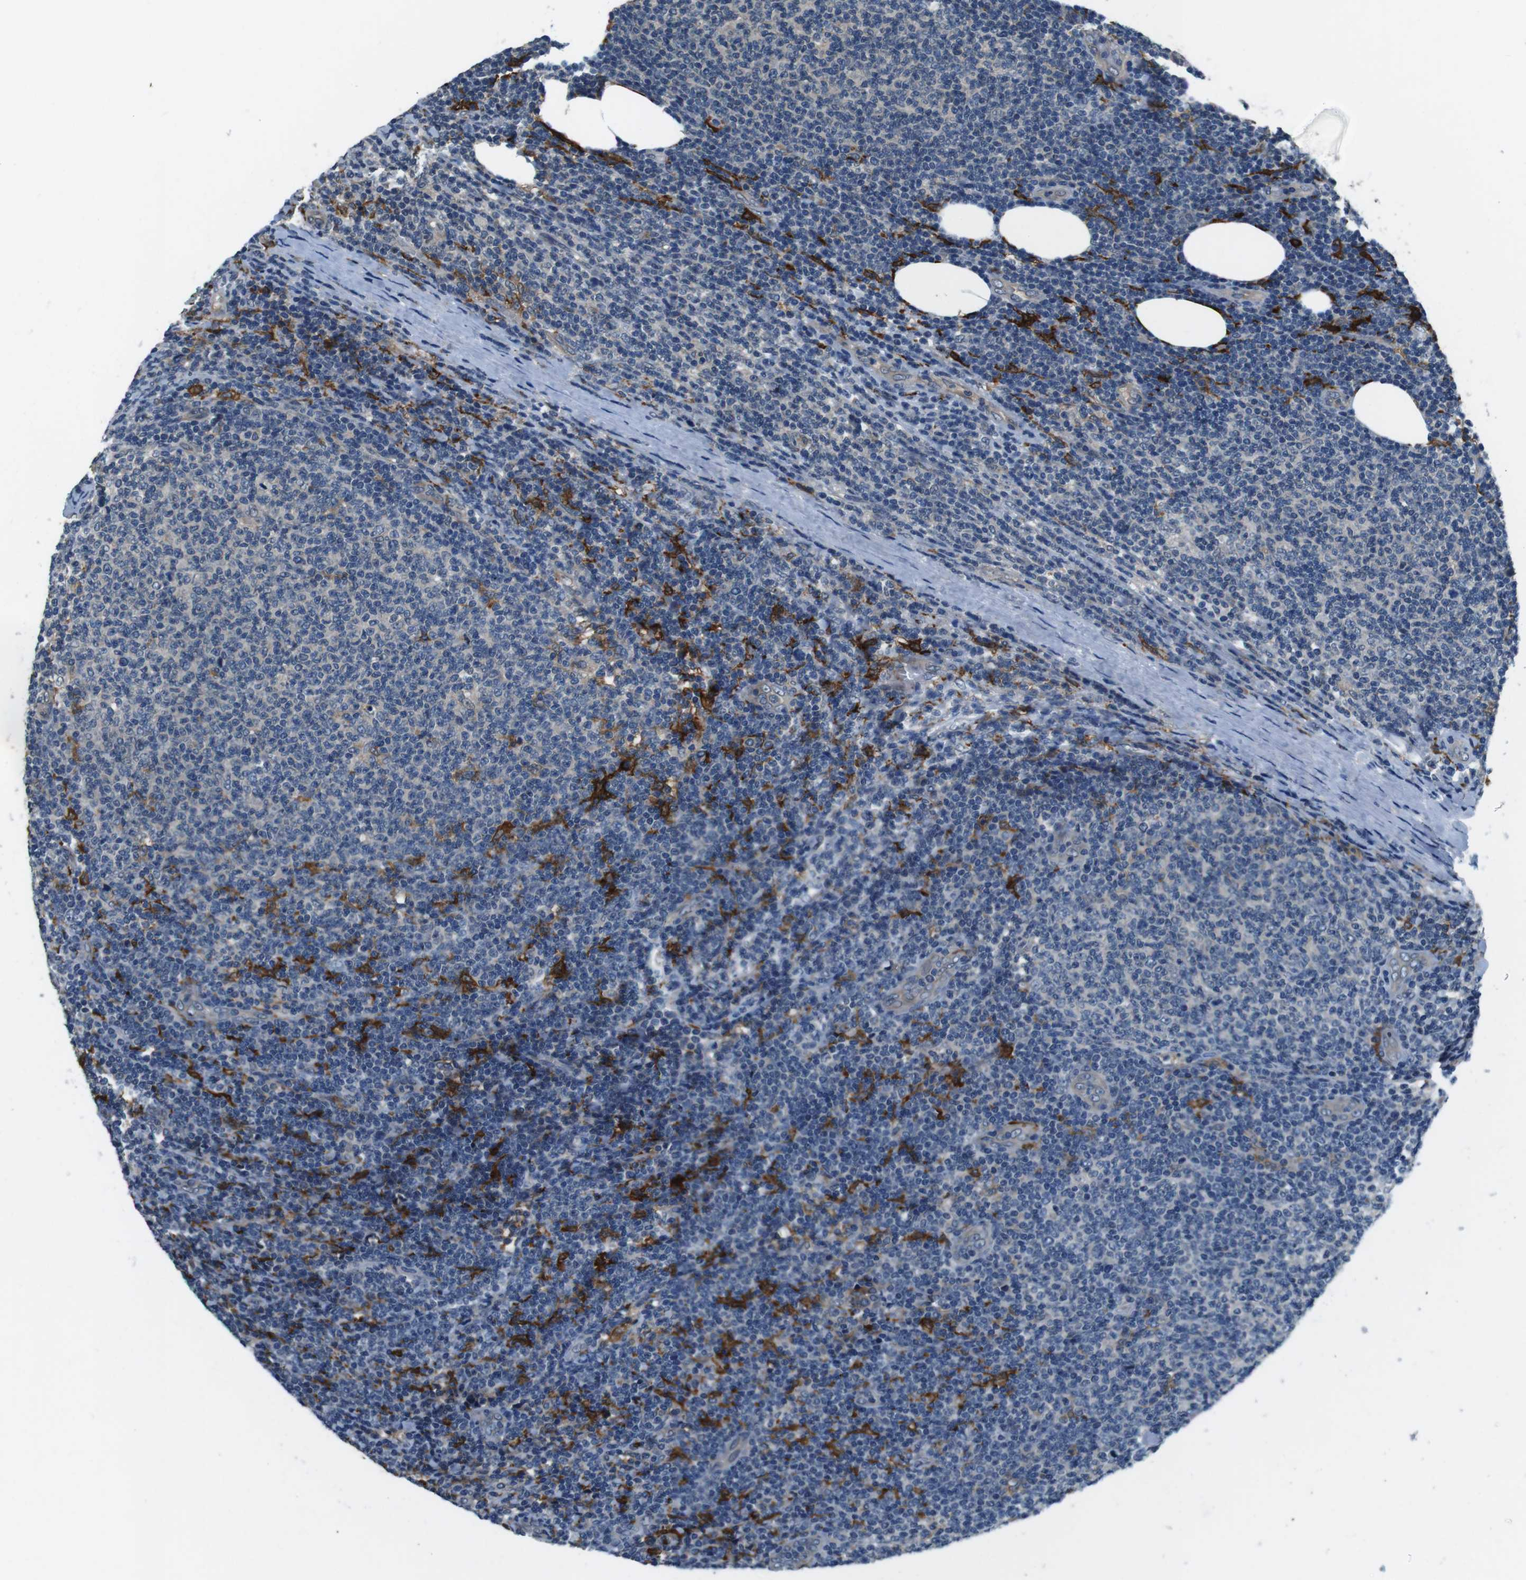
{"staining": {"intensity": "negative", "quantity": "none", "location": "none"}, "tissue": "lymphoma", "cell_type": "Tumor cells", "image_type": "cancer", "snomed": [{"axis": "morphology", "description": "Malignant lymphoma, non-Hodgkin's type, Low grade"}, {"axis": "topography", "description": "Lymph node"}], "caption": "High magnification brightfield microscopy of lymphoma stained with DAB (brown) and counterstained with hematoxylin (blue): tumor cells show no significant positivity.", "gene": "CD163L1", "patient": {"sex": "male", "age": 66}}